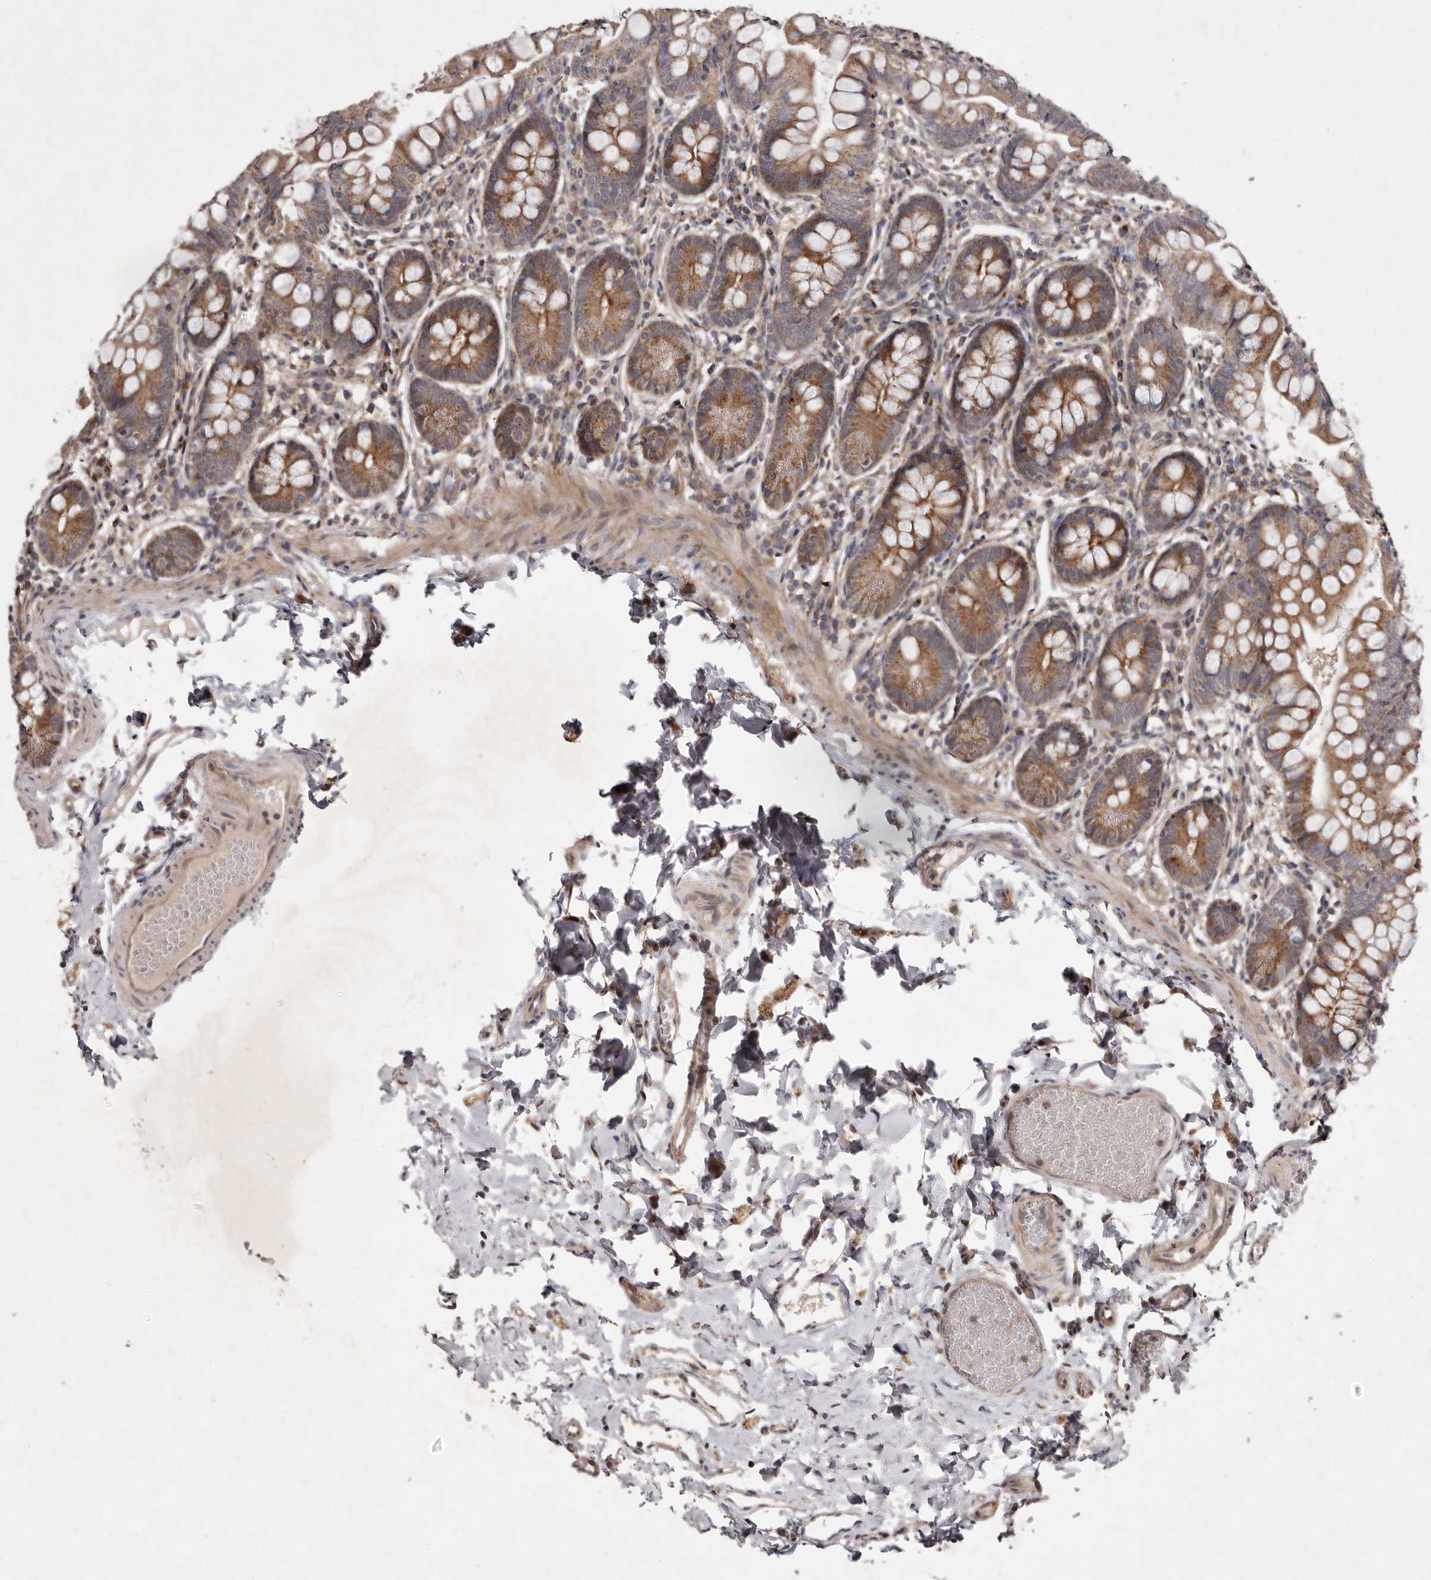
{"staining": {"intensity": "strong", "quantity": ">75%", "location": "cytoplasmic/membranous"}, "tissue": "small intestine", "cell_type": "Glandular cells", "image_type": "normal", "snomed": [{"axis": "morphology", "description": "Normal tissue, NOS"}, {"axis": "topography", "description": "Small intestine"}], "caption": "Protein expression analysis of normal small intestine displays strong cytoplasmic/membranous expression in approximately >75% of glandular cells. The protein of interest is shown in brown color, while the nuclei are stained blue.", "gene": "FLAD1", "patient": {"sex": "male", "age": 7}}